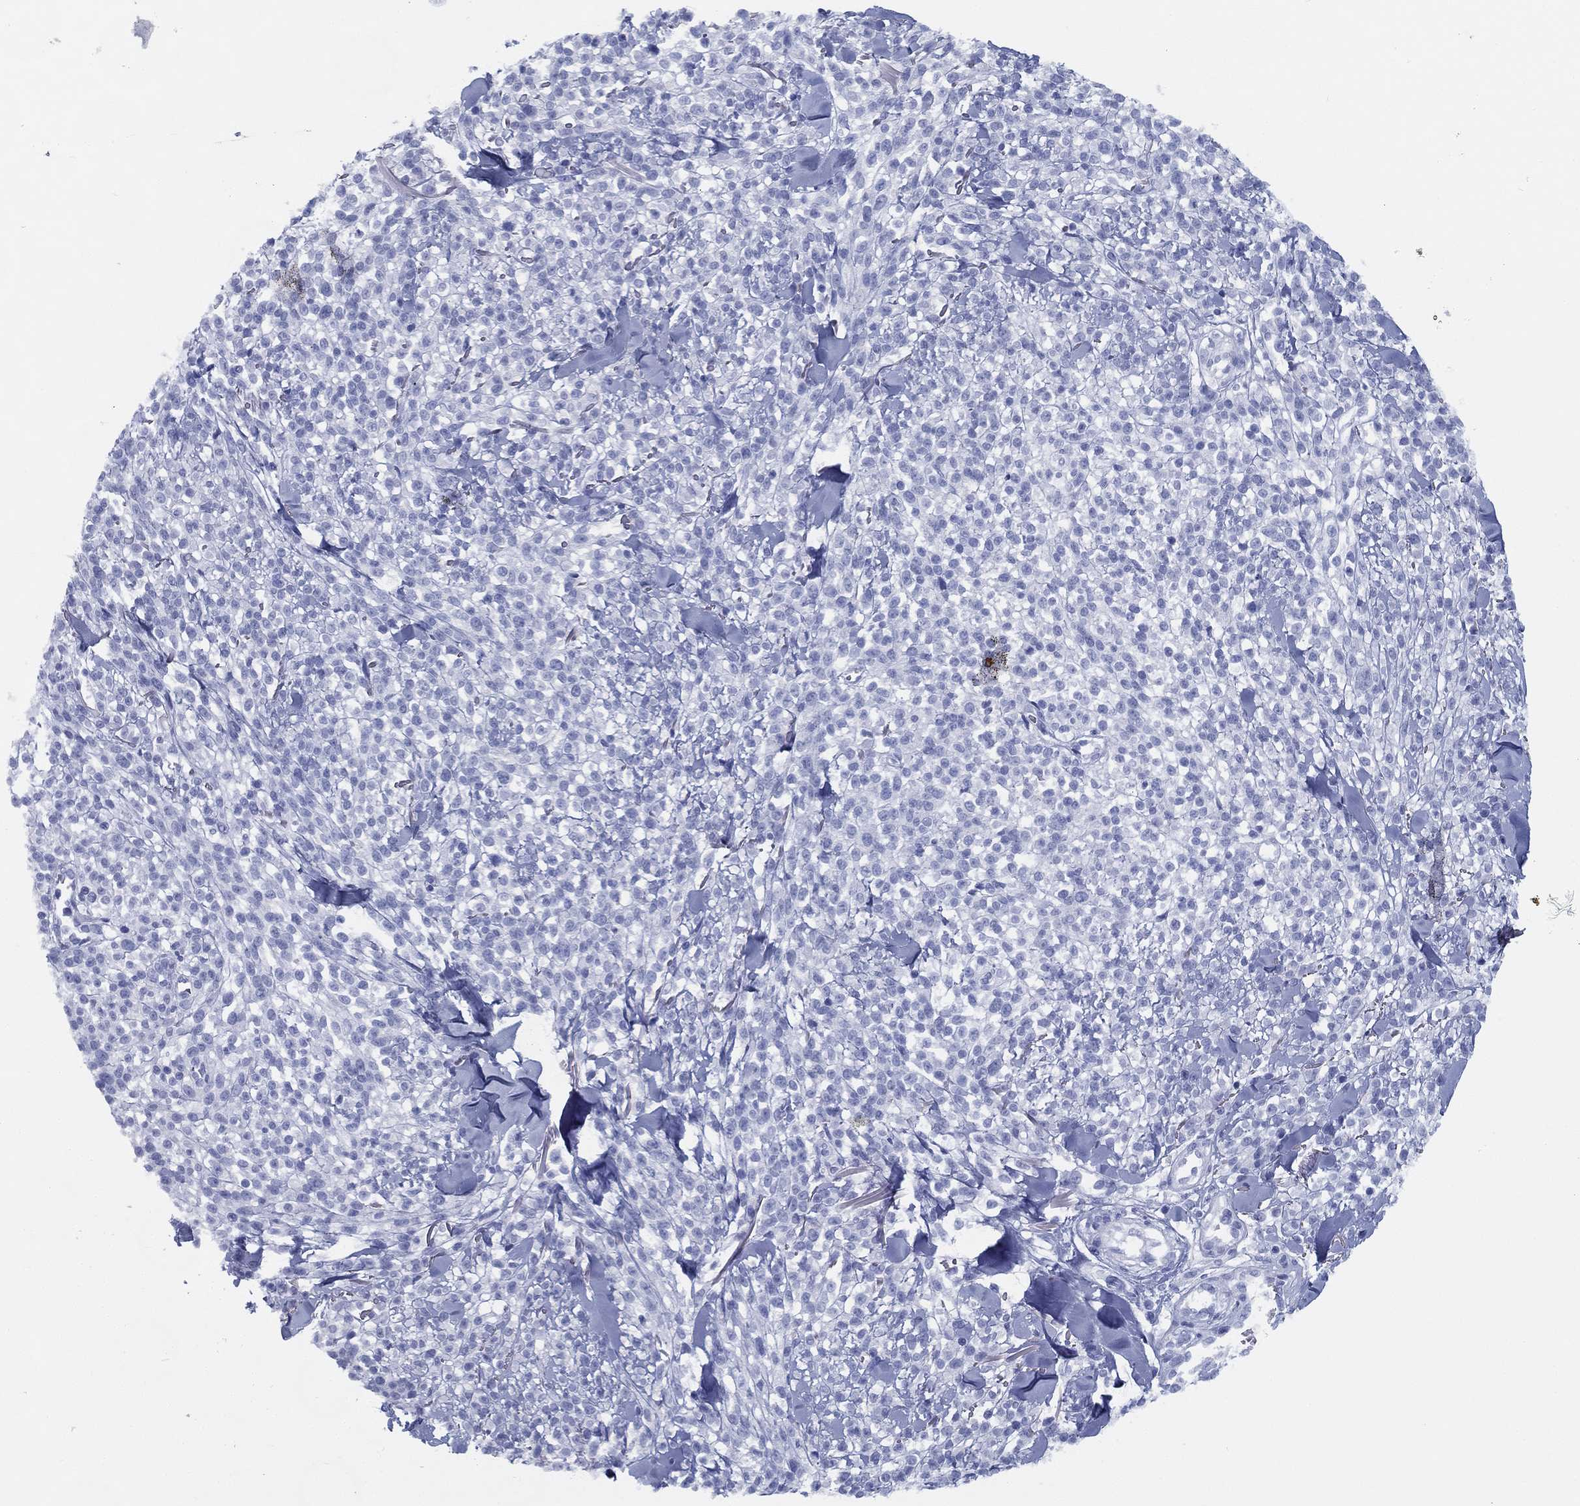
{"staining": {"intensity": "negative", "quantity": "none", "location": "none"}, "tissue": "melanoma", "cell_type": "Tumor cells", "image_type": "cancer", "snomed": [{"axis": "morphology", "description": "Malignant melanoma, NOS"}, {"axis": "topography", "description": "Skin"}, {"axis": "topography", "description": "Skin of trunk"}], "caption": "A high-resolution photomicrograph shows IHC staining of malignant melanoma, which reveals no significant staining in tumor cells.", "gene": "TMEM252", "patient": {"sex": "male", "age": 74}}